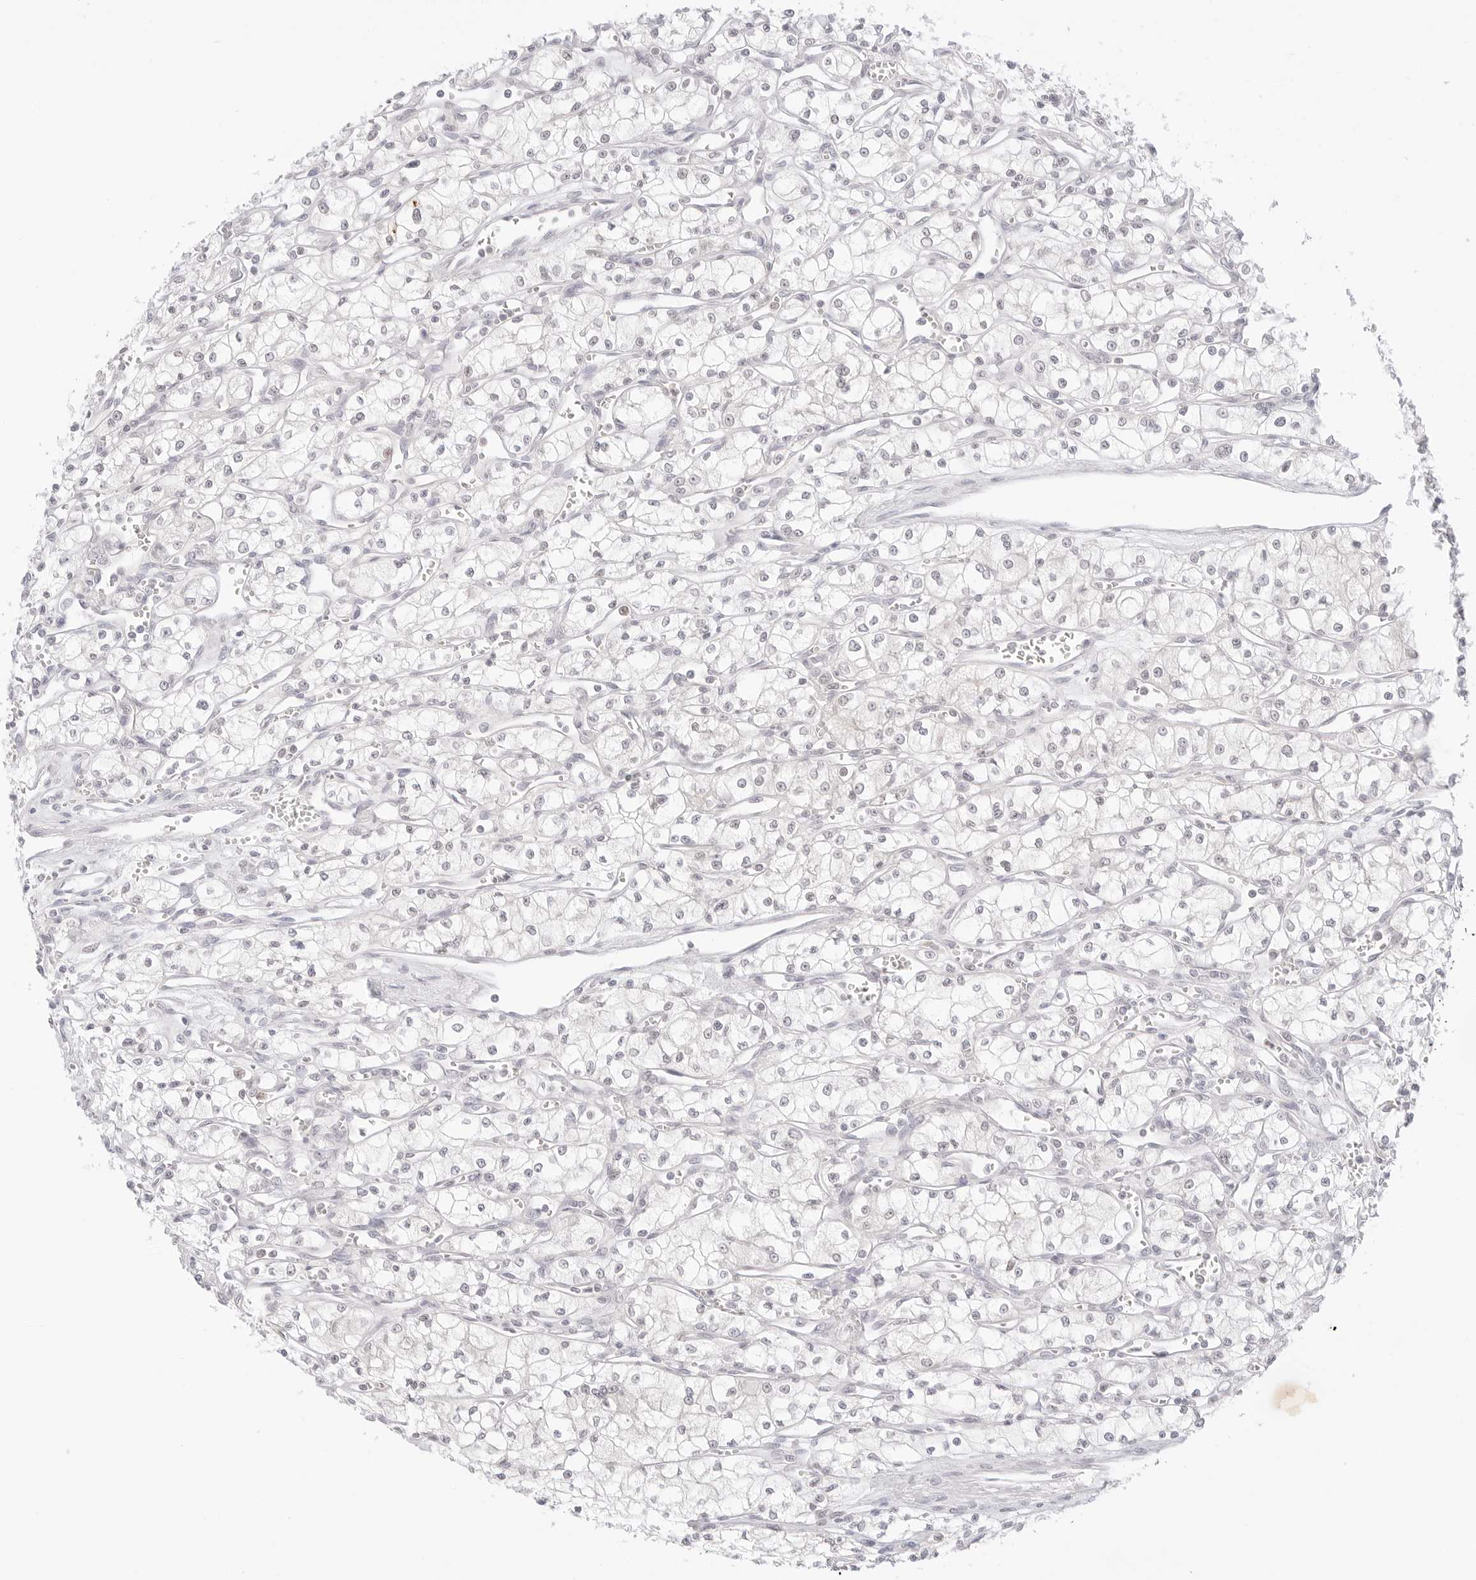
{"staining": {"intensity": "negative", "quantity": "none", "location": "none"}, "tissue": "renal cancer", "cell_type": "Tumor cells", "image_type": "cancer", "snomed": [{"axis": "morphology", "description": "Adenocarcinoma, NOS"}, {"axis": "topography", "description": "Kidney"}], "caption": "A photomicrograph of renal adenocarcinoma stained for a protein reveals no brown staining in tumor cells. (Immunohistochemistry, brightfield microscopy, high magnification).", "gene": "GNAS", "patient": {"sex": "male", "age": 59}}